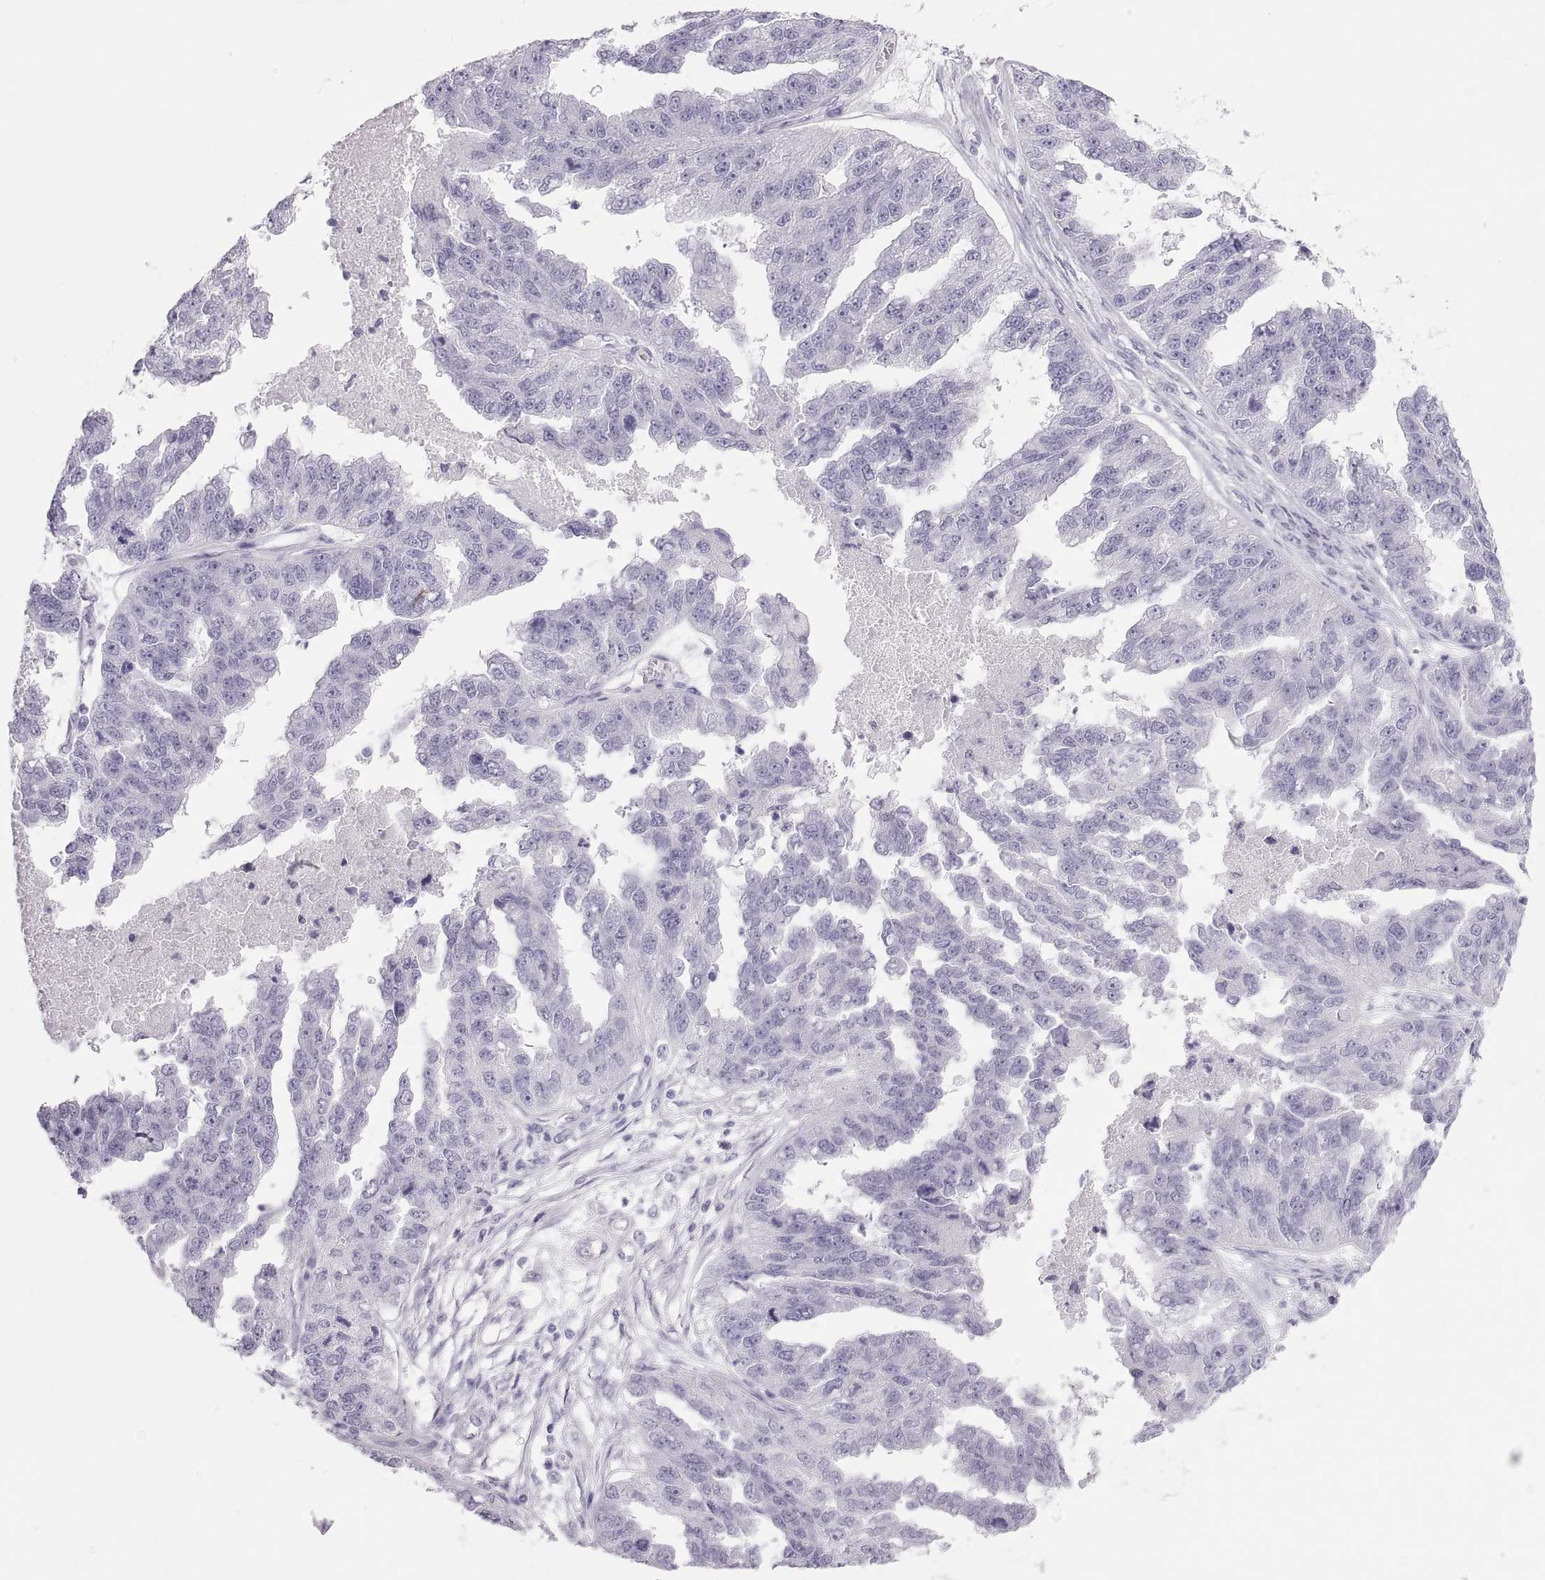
{"staining": {"intensity": "negative", "quantity": "none", "location": "none"}, "tissue": "ovarian cancer", "cell_type": "Tumor cells", "image_type": "cancer", "snomed": [{"axis": "morphology", "description": "Cystadenocarcinoma, serous, NOS"}, {"axis": "topography", "description": "Ovary"}], "caption": "Tumor cells show no significant protein expression in ovarian cancer. (Brightfield microscopy of DAB immunohistochemistry at high magnification).", "gene": "SEMG1", "patient": {"sex": "female", "age": 58}}